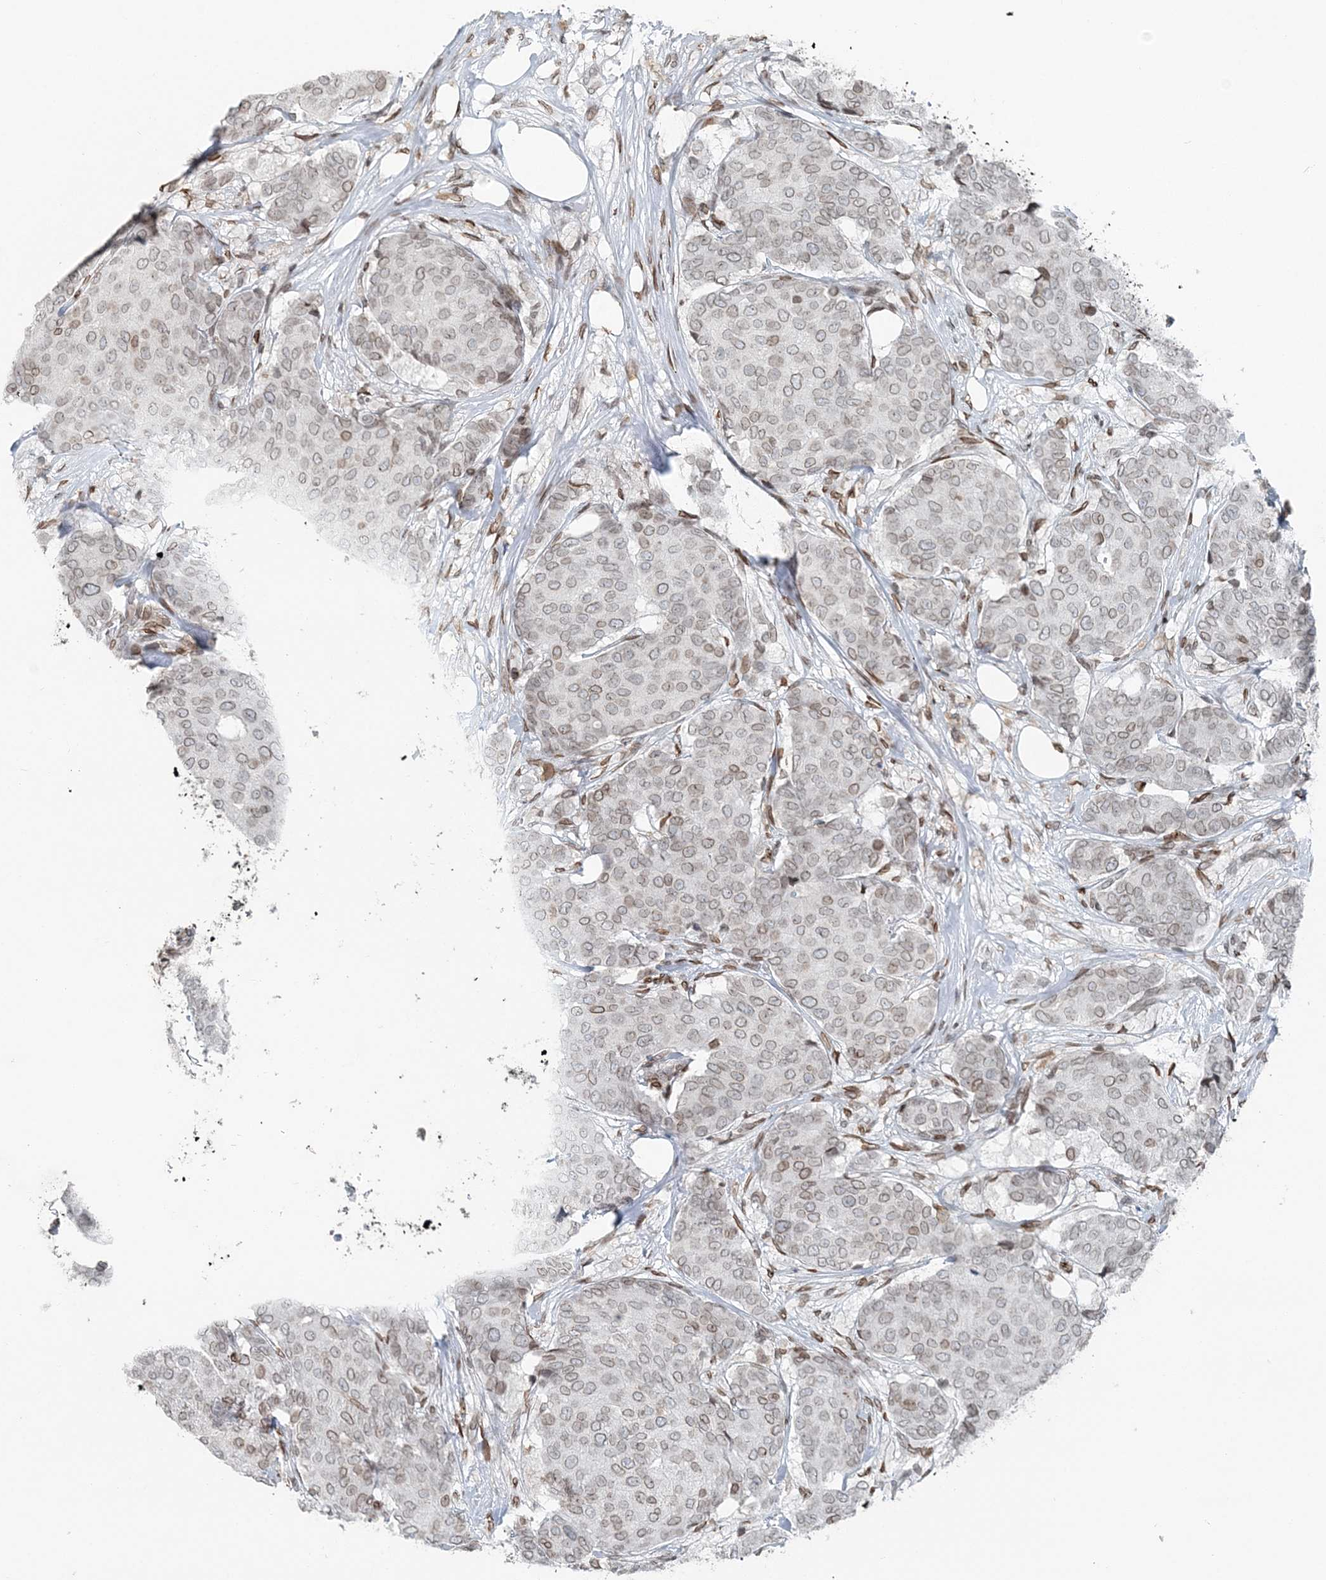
{"staining": {"intensity": "weak", "quantity": ">75%", "location": "cytoplasmic/membranous,nuclear"}, "tissue": "breast cancer", "cell_type": "Tumor cells", "image_type": "cancer", "snomed": [{"axis": "morphology", "description": "Duct carcinoma"}, {"axis": "topography", "description": "Breast"}], "caption": "Invasive ductal carcinoma (breast) stained with a brown dye shows weak cytoplasmic/membranous and nuclear positive staining in about >75% of tumor cells.", "gene": "GJD4", "patient": {"sex": "female", "age": 75}}